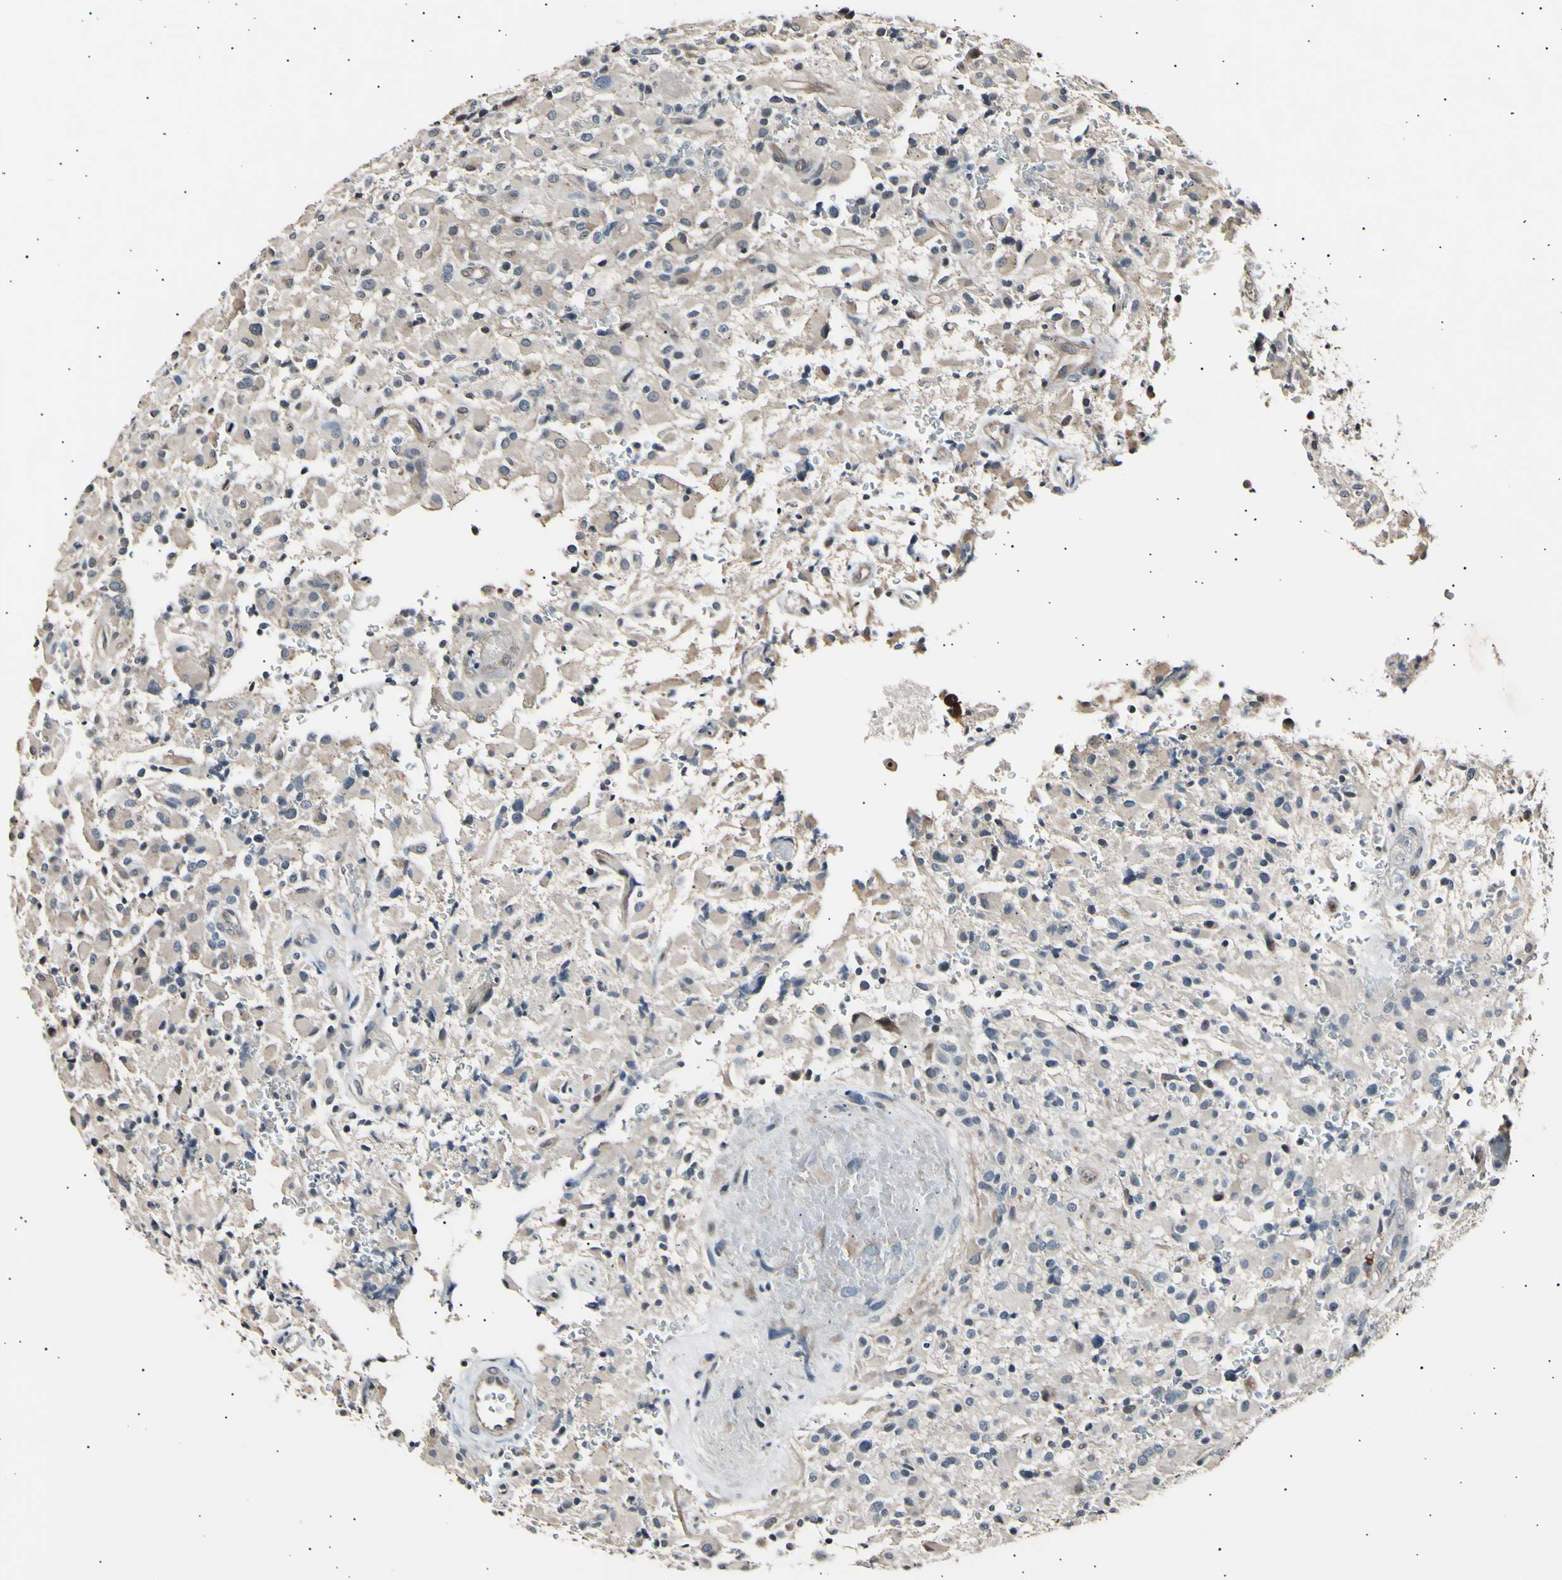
{"staining": {"intensity": "weak", "quantity": "<25%", "location": "cytoplasmic/membranous"}, "tissue": "glioma", "cell_type": "Tumor cells", "image_type": "cancer", "snomed": [{"axis": "morphology", "description": "Glioma, malignant, High grade"}, {"axis": "topography", "description": "Brain"}], "caption": "IHC of human glioma exhibits no positivity in tumor cells.", "gene": "AK1", "patient": {"sex": "male", "age": 71}}